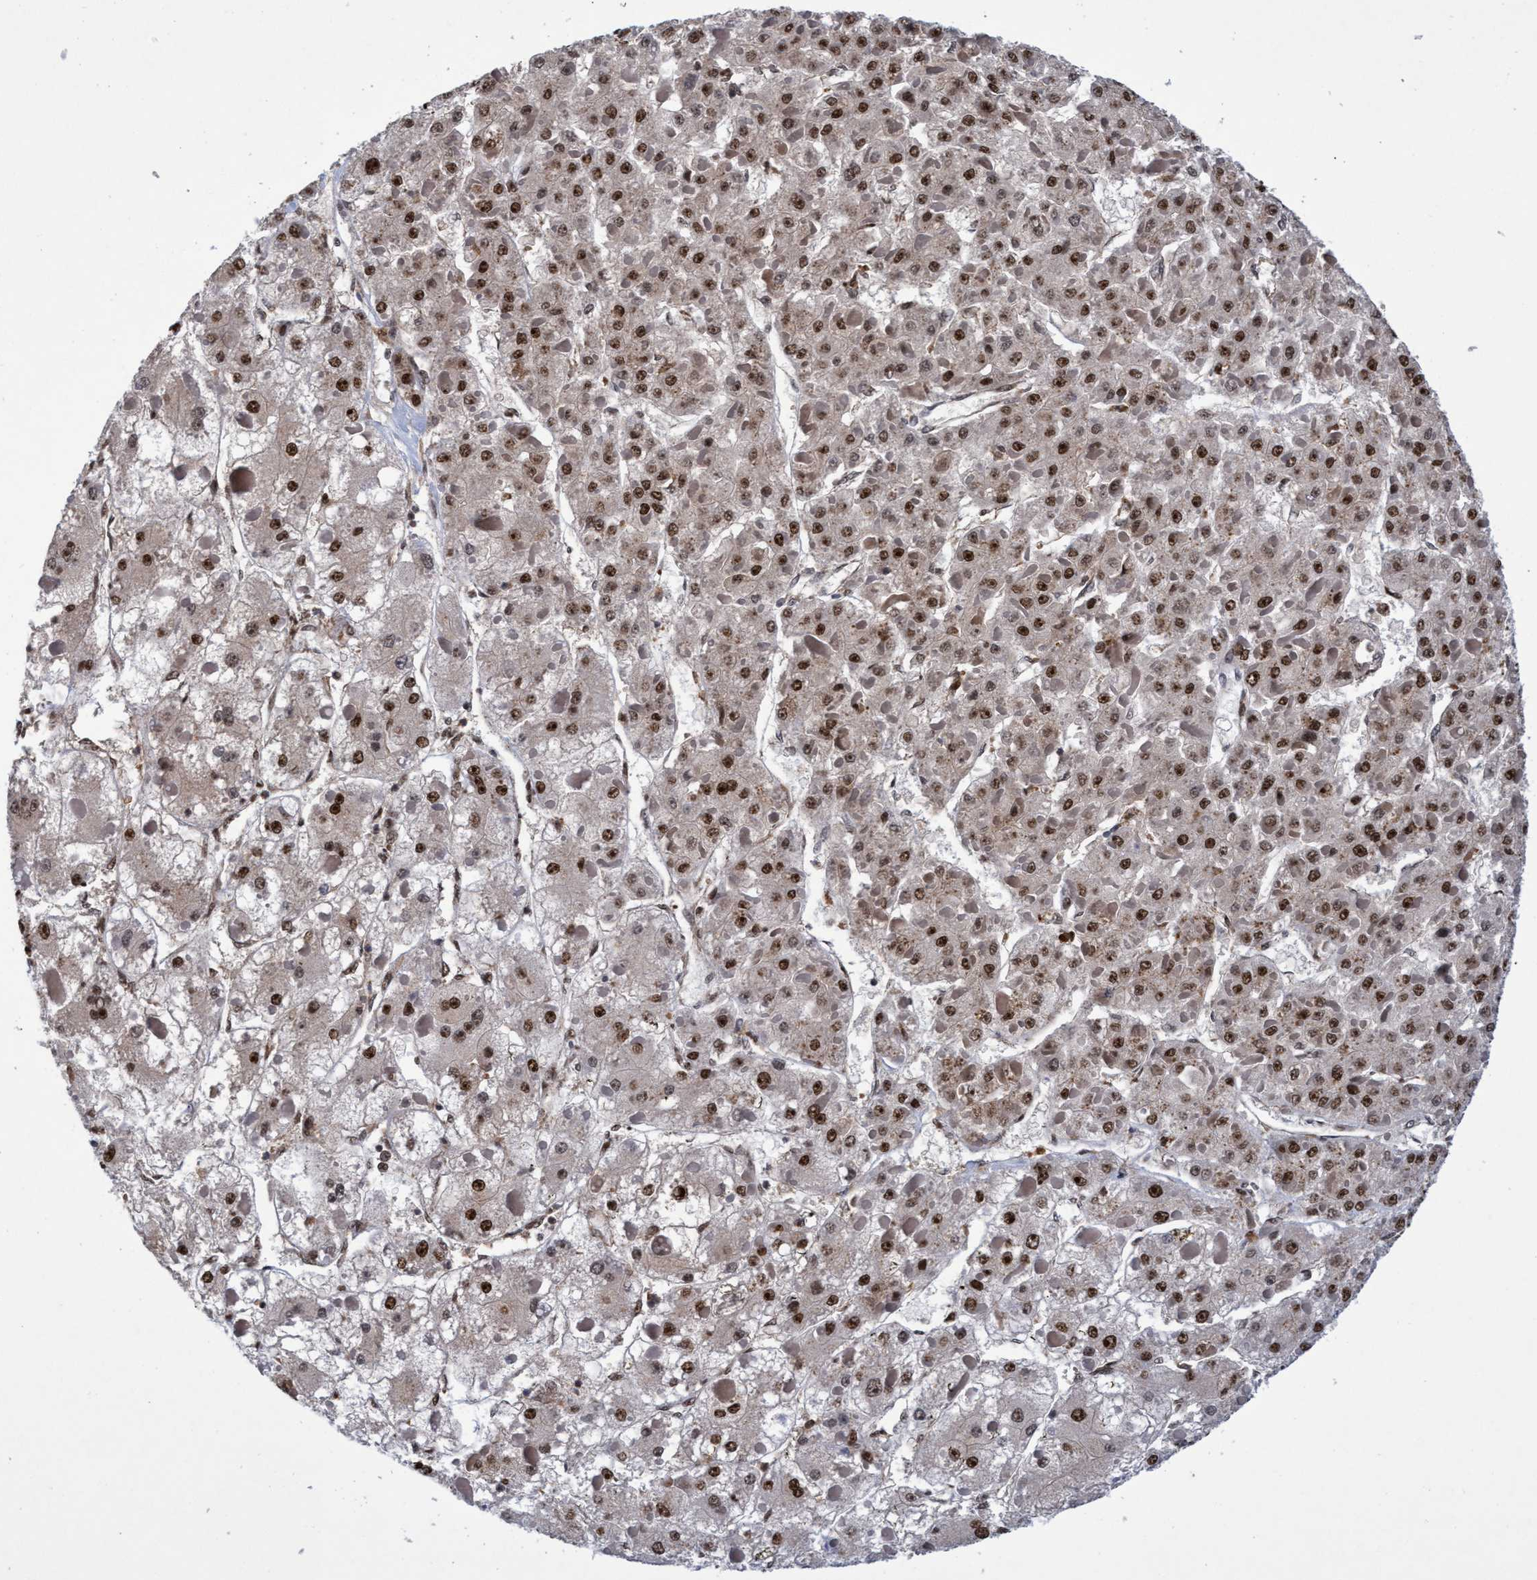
{"staining": {"intensity": "moderate", "quantity": ">75%", "location": "nuclear"}, "tissue": "liver cancer", "cell_type": "Tumor cells", "image_type": "cancer", "snomed": [{"axis": "morphology", "description": "Carcinoma, Hepatocellular, NOS"}, {"axis": "topography", "description": "Liver"}], "caption": "Tumor cells exhibit medium levels of moderate nuclear staining in about >75% of cells in human liver cancer.", "gene": "GTF2F1", "patient": {"sex": "female", "age": 73}}